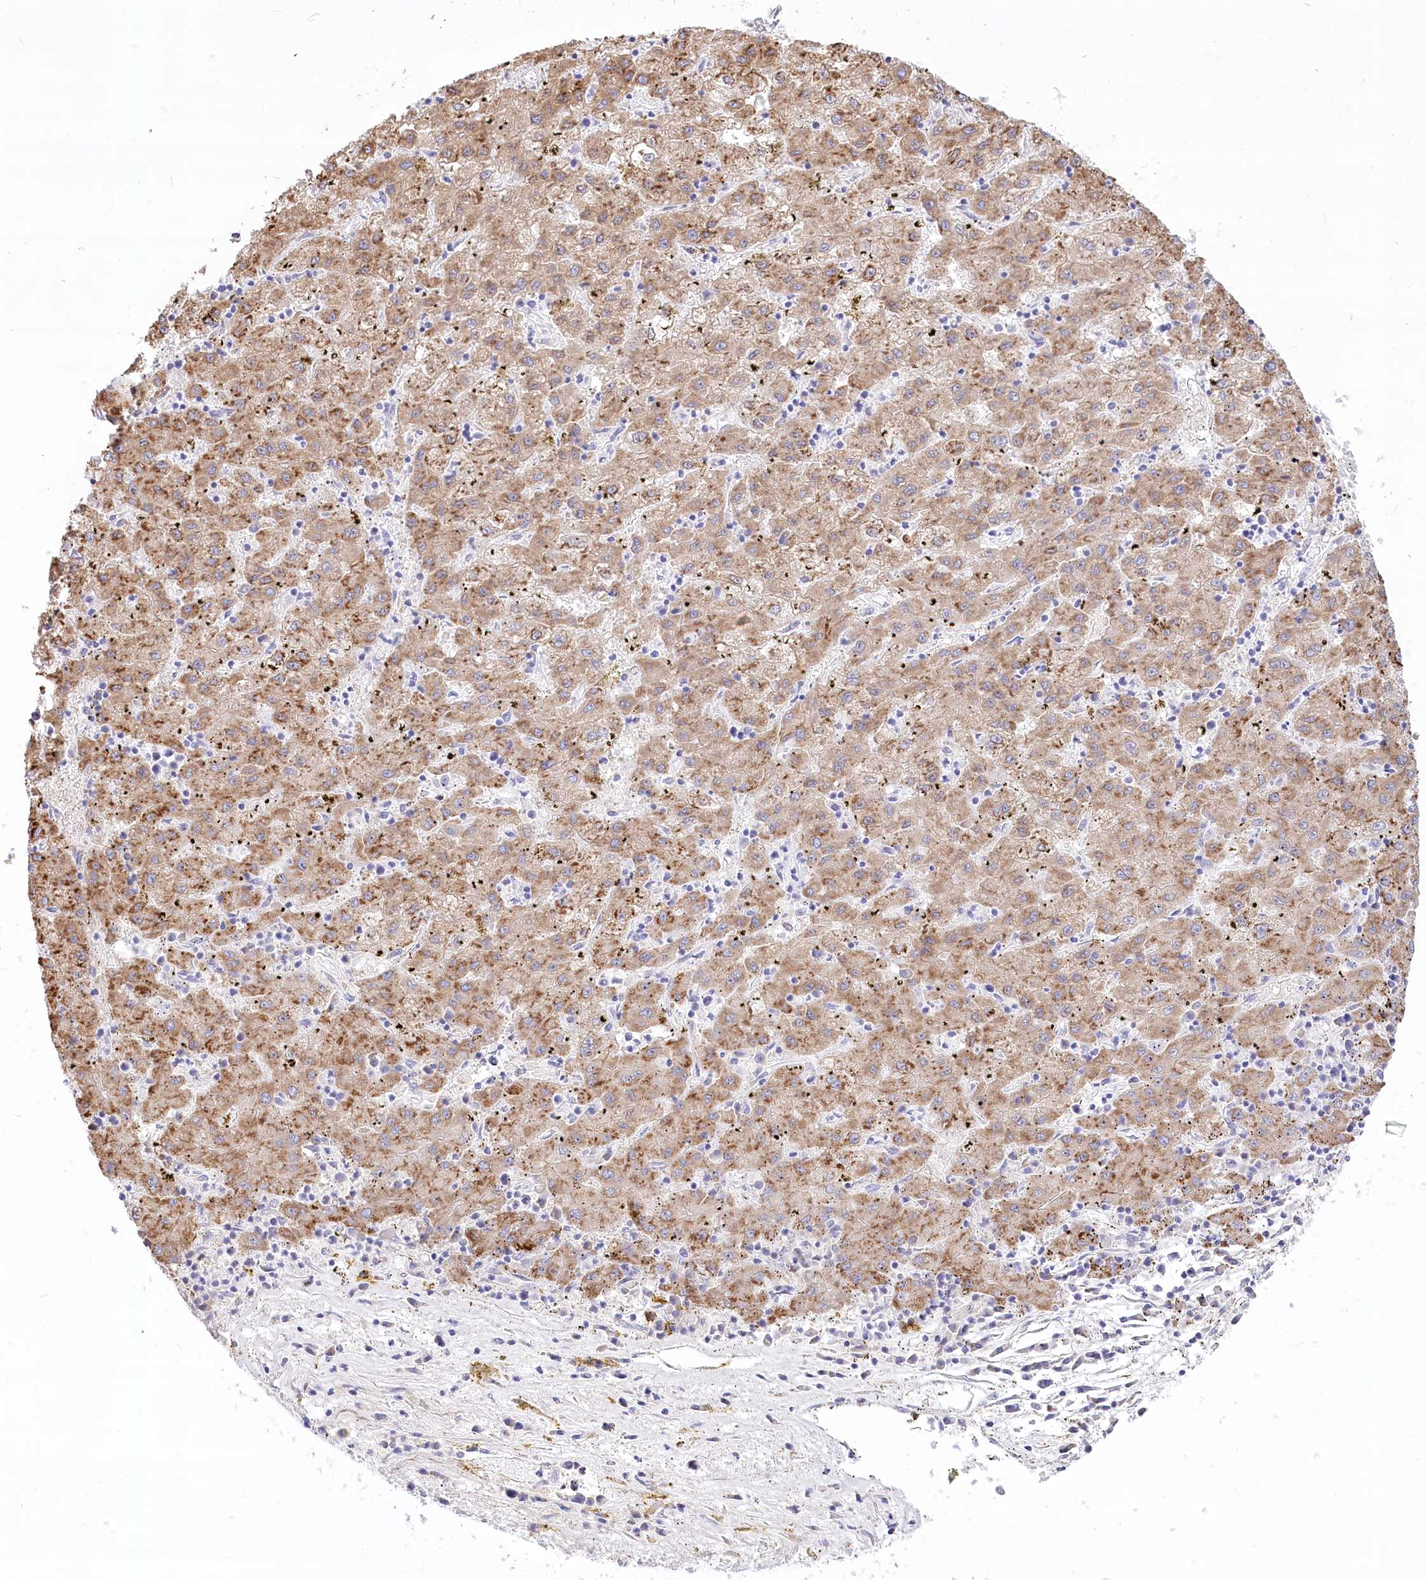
{"staining": {"intensity": "moderate", "quantity": ">75%", "location": "cytoplasmic/membranous"}, "tissue": "liver cancer", "cell_type": "Tumor cells", "image_type": "cancer", "snomed": [{"axis": "morphology", "description": "Carcinoma, Hepatocellular, NOS"}, {"axis": "topography", "description": "Liver"}], "caption": "Liver cancer (hepatocellular carcinoma) stained for a protein exhibits moderate cytoplasmic/membranous positivity in tumor cells.", "gene": "STT3B", "patient": {"sex": "male", "age": 72}}